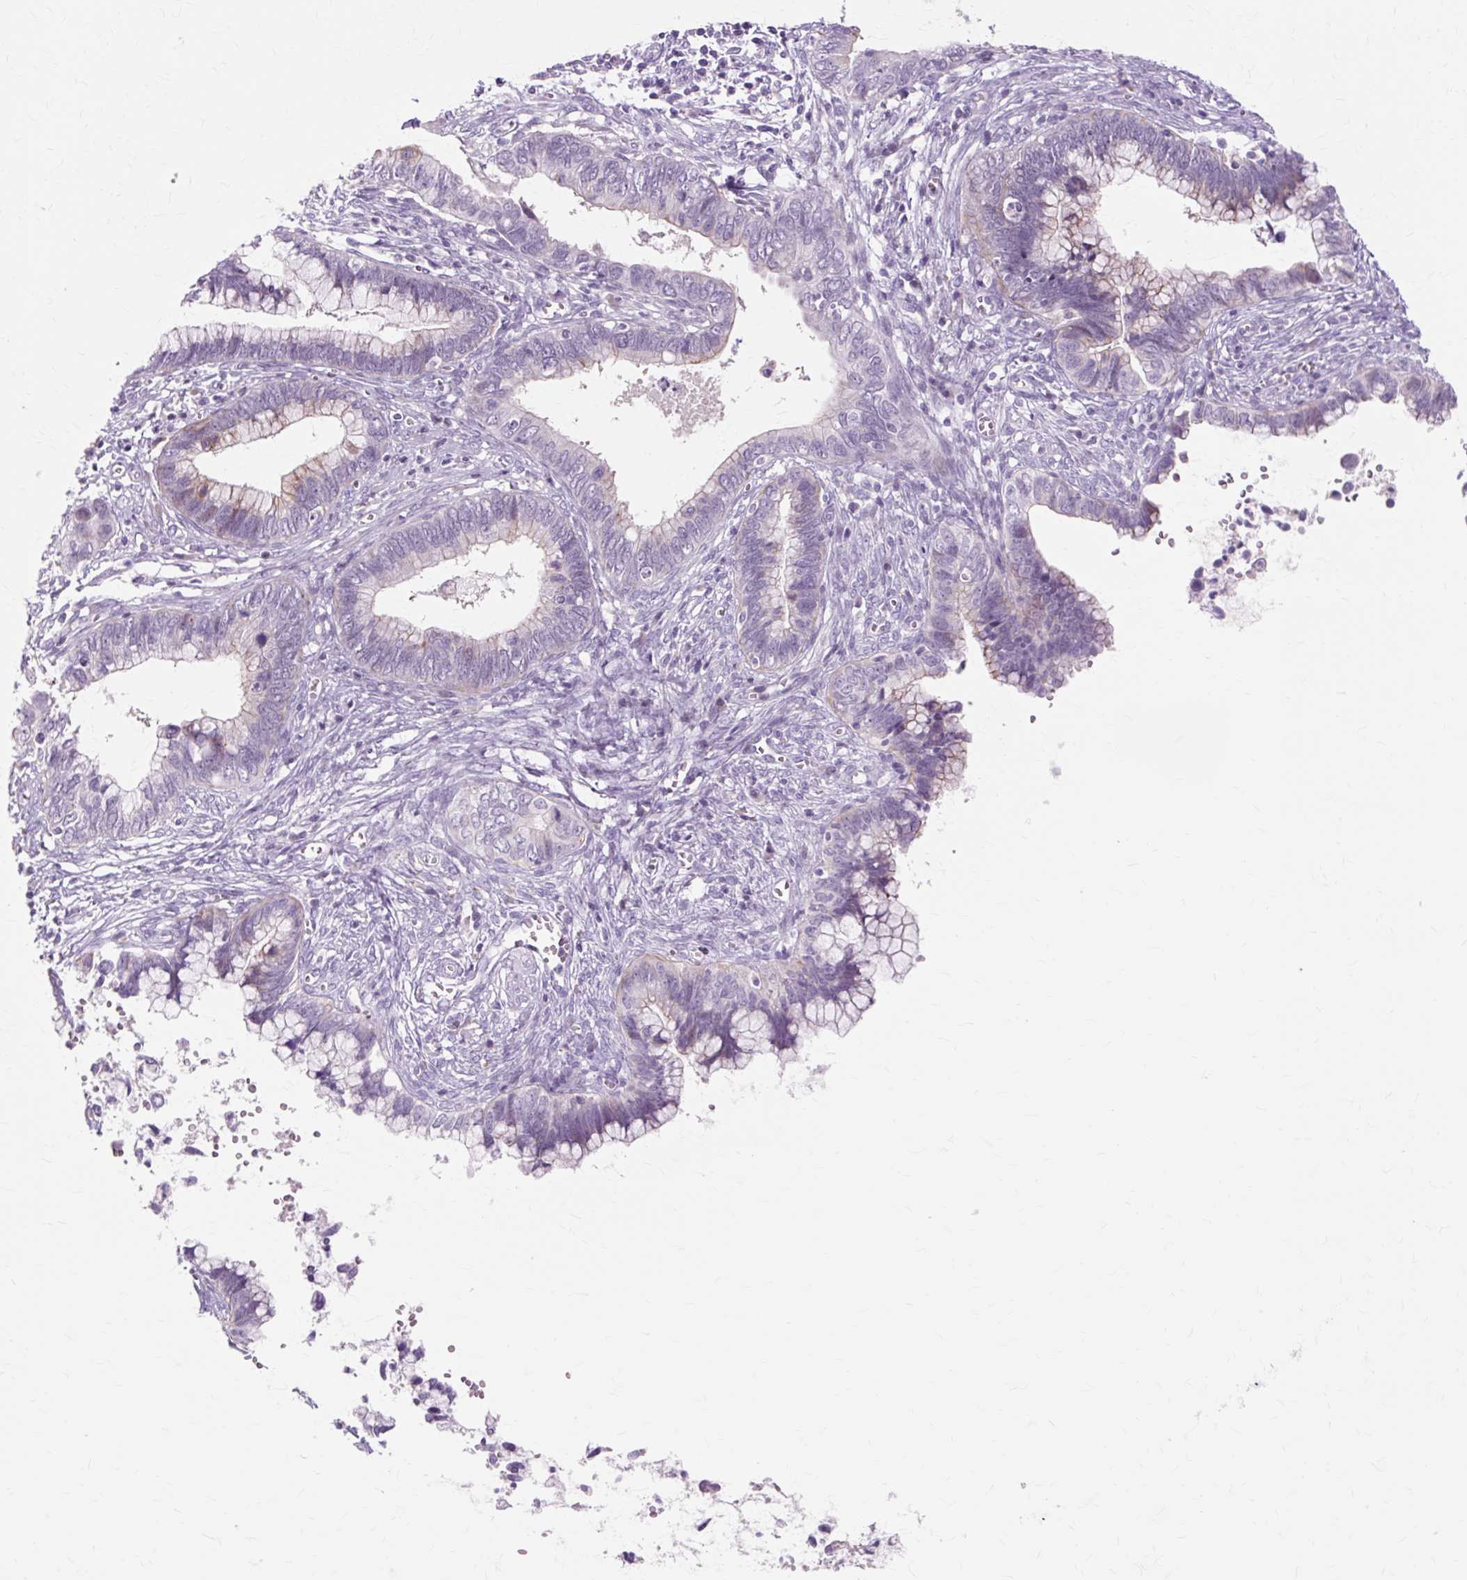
{"staining": {"intensity": "moderate", "quantity": "<25%", "location": "cytoplasmic/membranous"}, "tissue": "cervical cancer", "cell_type": "Tumor cells", "image_type": "cancer", "snomed": [{"axis": "morphology", "description": "Adenocarcinoma, NOS"}, {"axis": "topography", "description": "Cervix"}], "caption": "Cervical adenocarcinoma tissue shows moderate cytoplasmic/membranous expression in approximately <25% of tumor cells", "gene": "IRX2", "patient": {"sex": "female", "age": 44}}